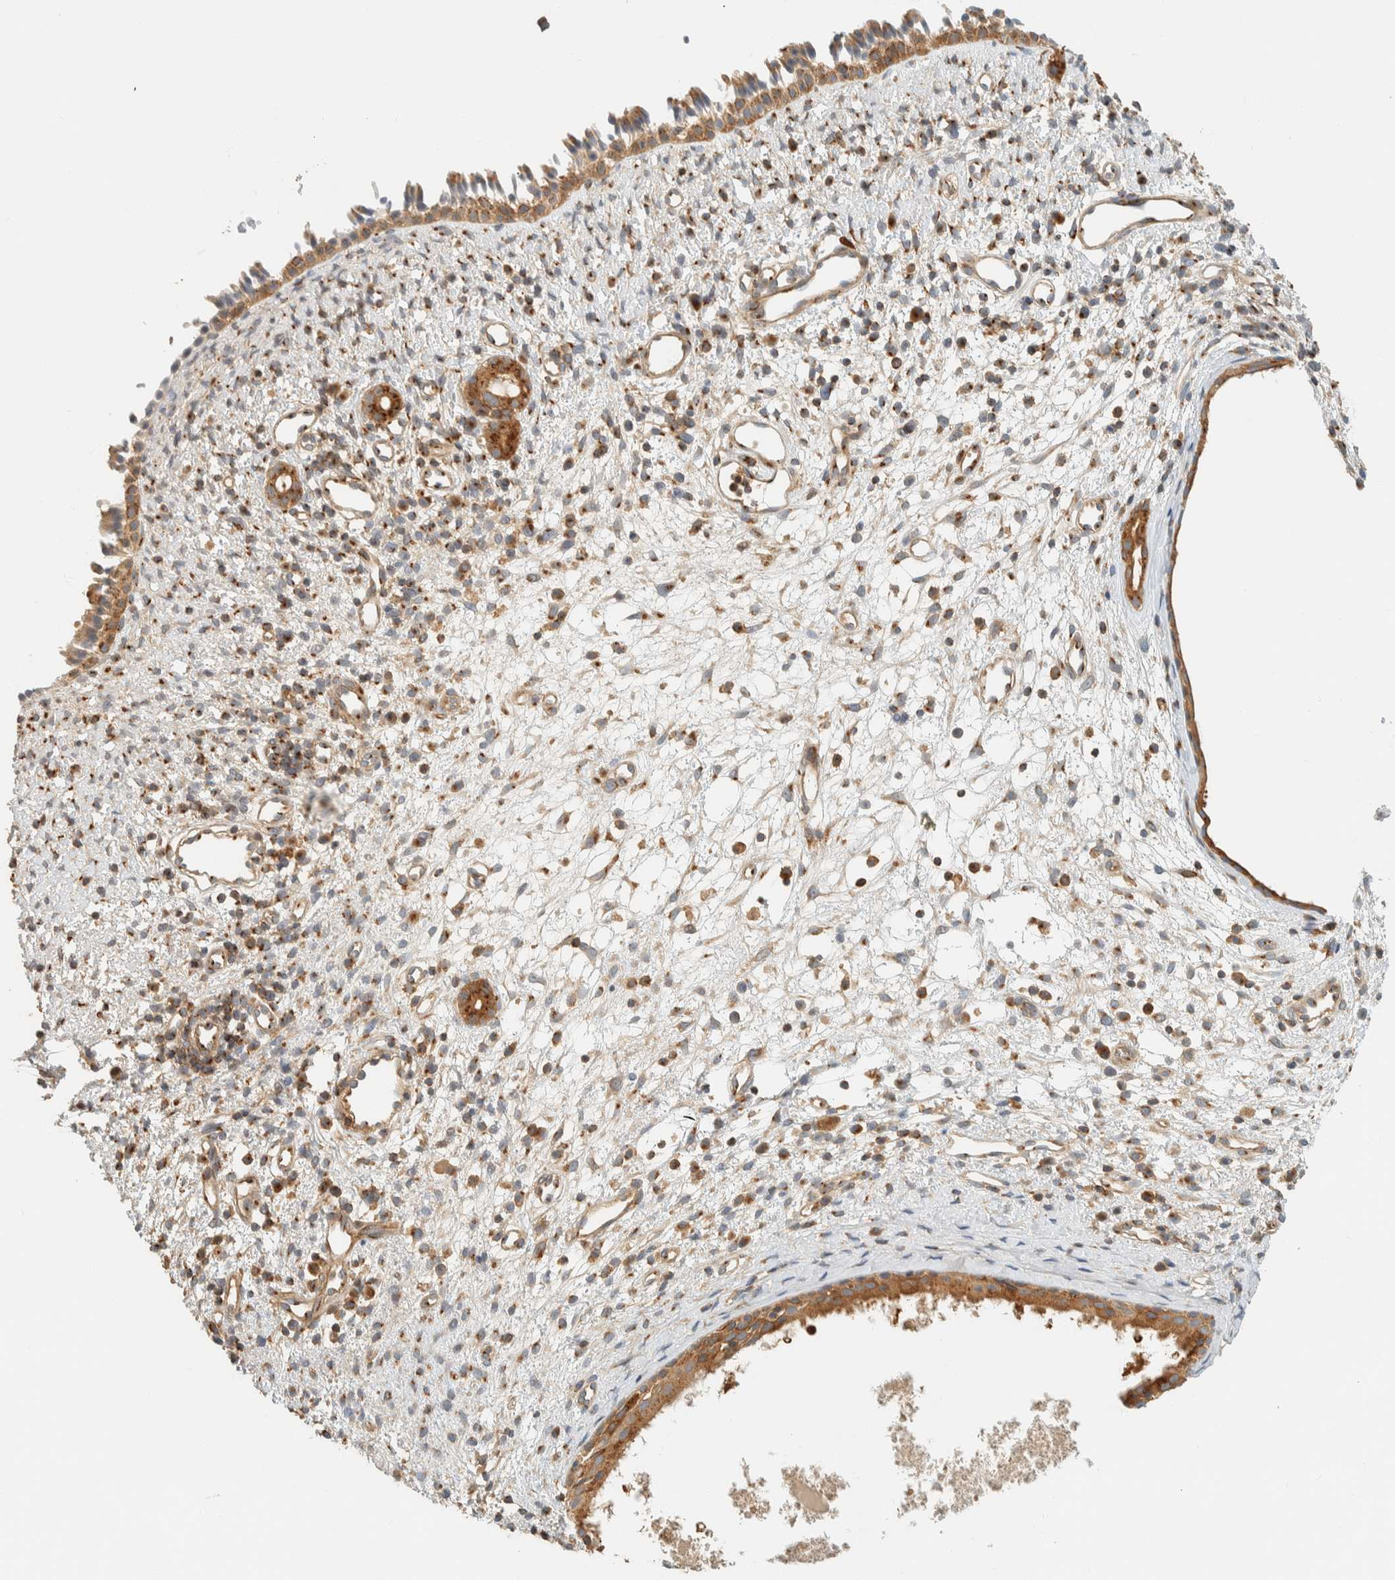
{"staining": {"intensity": "strong", "quantity": ">75%", "location": "cytoplasmic/membranous"}, "tissue": "nasopharynx", "cell_type": "Respiratory epithelial cells", "image_type": "normal", "snomed": [{"axis": "morphology", "description": "Normal tissue, NOS"}, {"axis": "topography", "description": "Nasopharynx"}], "caption": "Immunohistochemistry (IHC) micrograph of benign nasopharynx stained for a protein (brown), which demonstrates high levels of strong cytoplasmic/membranous positivity in approximately >75% of respiratory epithelial cells.", "gene": "ARFGEF1", "patient": {"sex": "male", "age": 22}}